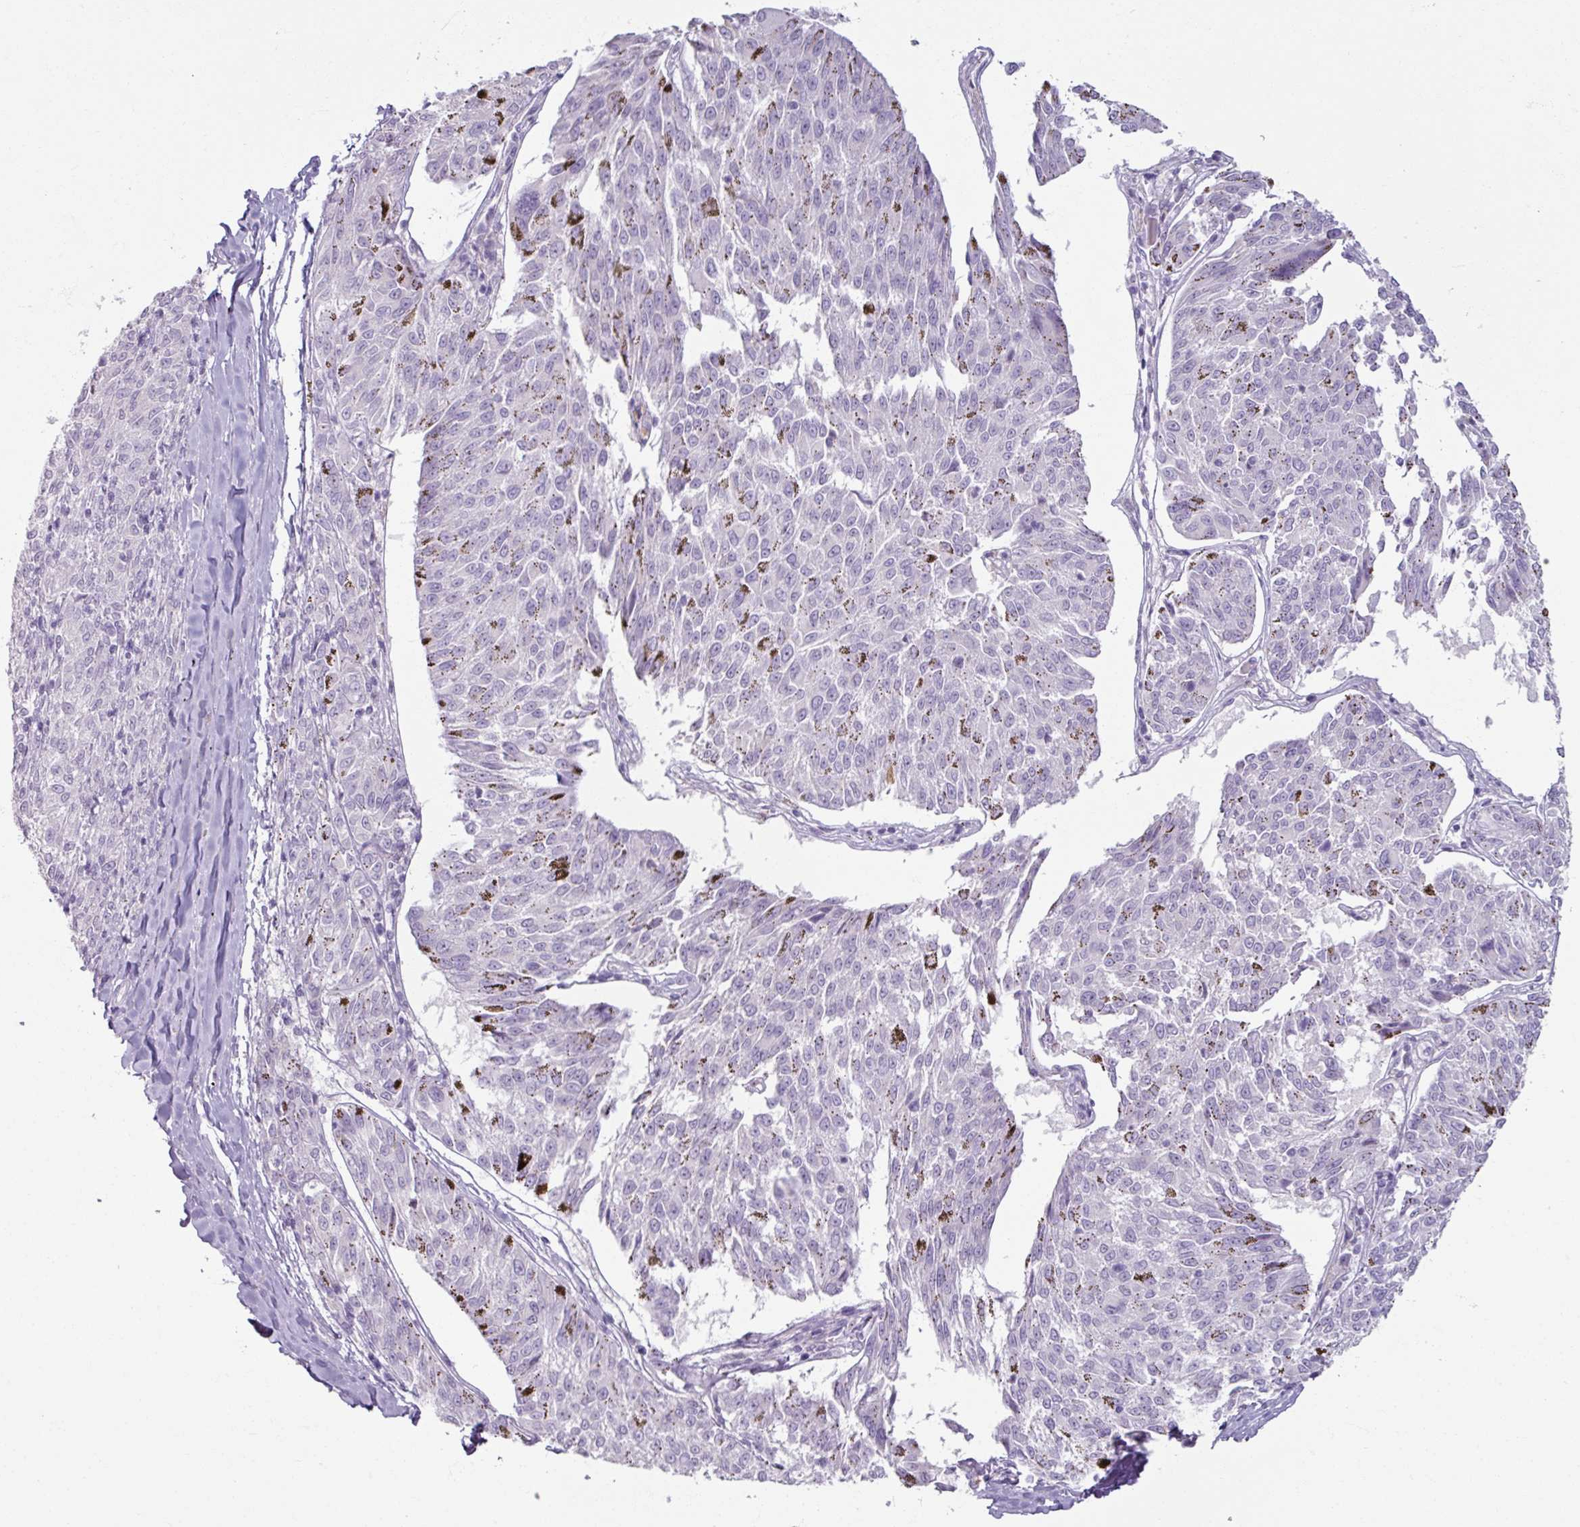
{"staining": {"intensity": "negative", "quantity": "none", "location": "none"}, "tissue": "melanoma", "cell_type": "Tumor cells", "image_type": "cancer", "snomed": [{"axis": "morphology", "description": "Malignant melanoma, NOS"}, {"axis": "topography", "description": "Skin"}], "caption": "Malignant melanoma was stained to show a protein in brown. There is no significant positivity in tumor cells.", "gene": "SLC27A5", "patient": {"sex": "female", "age": 72}}